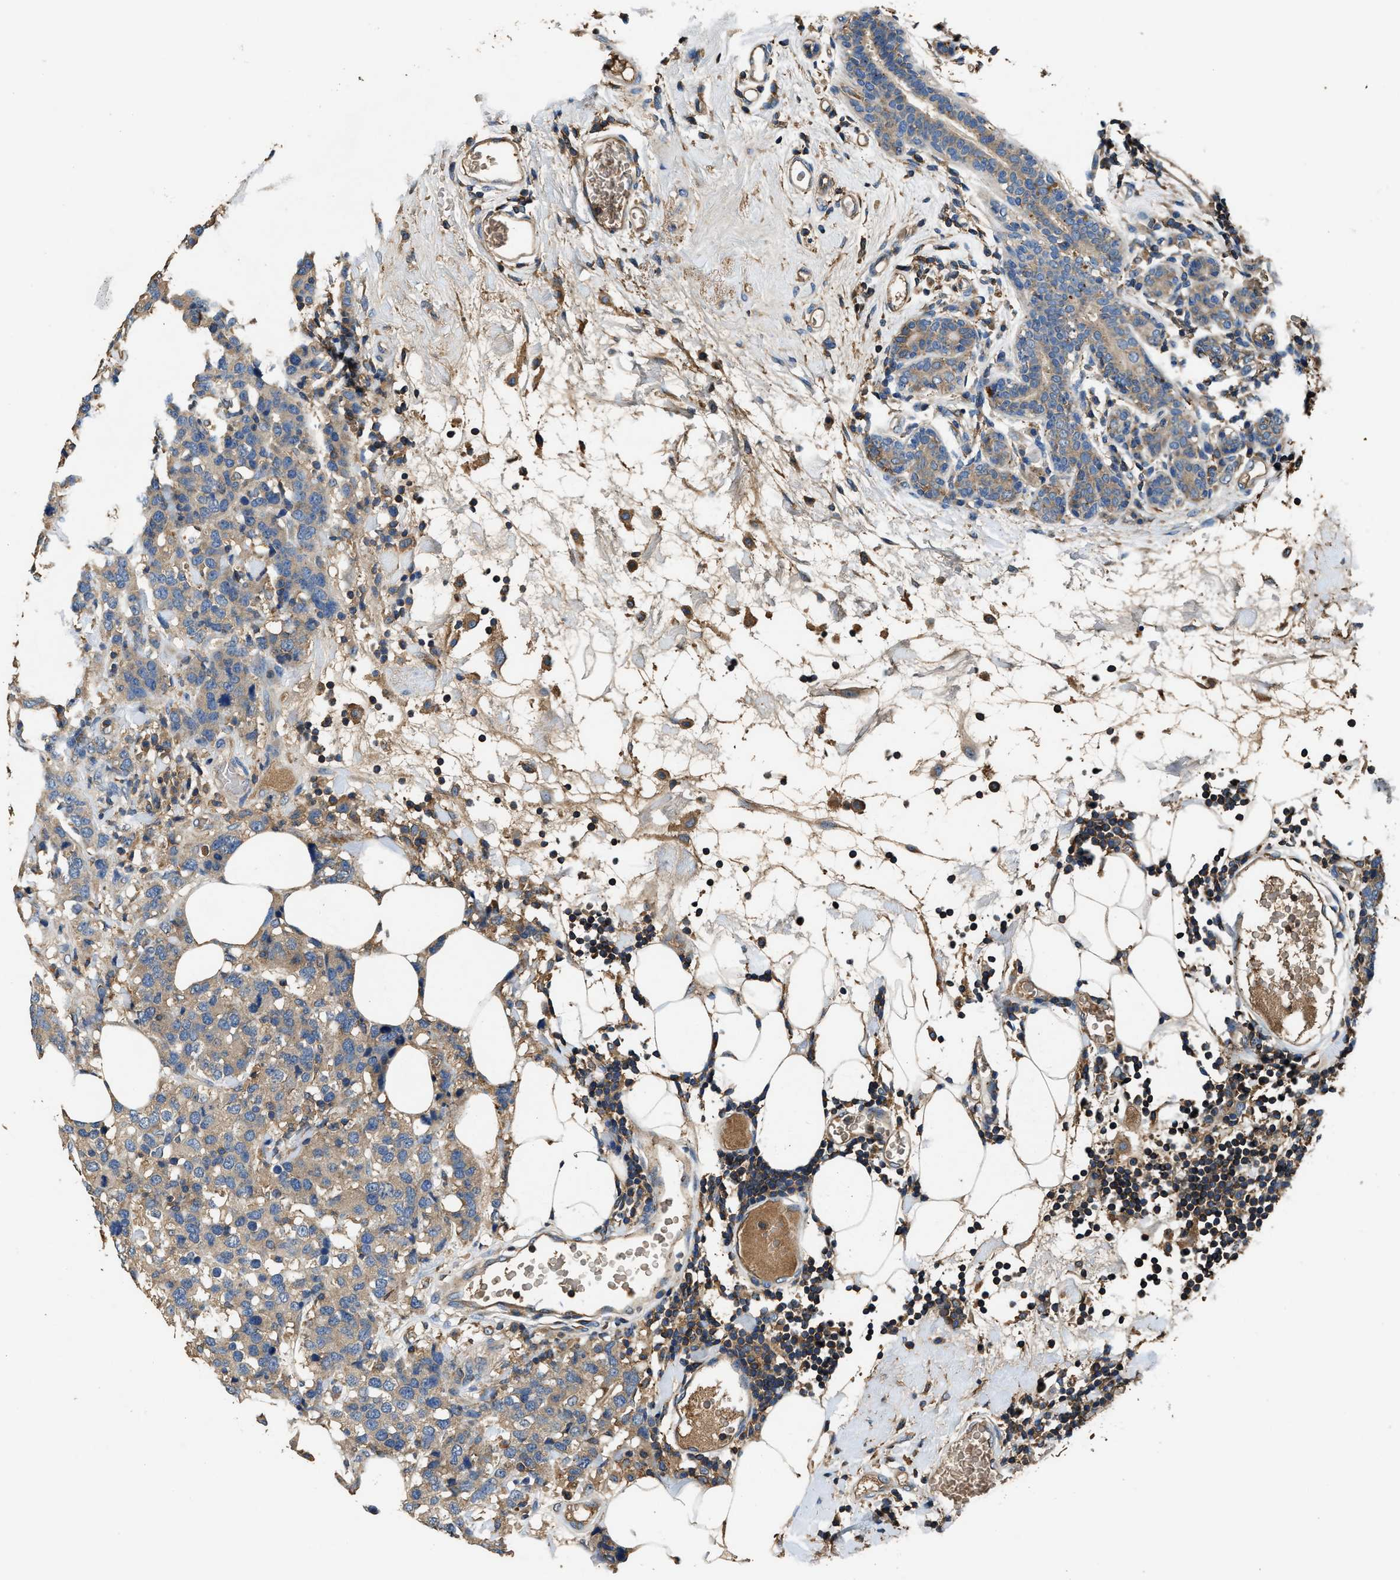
{"staining": {"intensity": "weak", "quantity": "25%-75%", "location": "cytoplasmic/membranous"}, "tissue": "breast cancer", "cell_type": "Tumor cells", "image_type": "cancer", "snomed": [{"axis": "morphology", "description": "Lobular carcinoma"}, {"axis": "topography", "description": "Breast"}], "caption": "Weak cytoplasmic/membranous staining for a protein is present in approximately 25%-75% of tumor cells of breast cancer (lobular carcinoma) using IHC.", "gene": "BLOC1S1", "patient": {"sex": "female", "age": 59}}